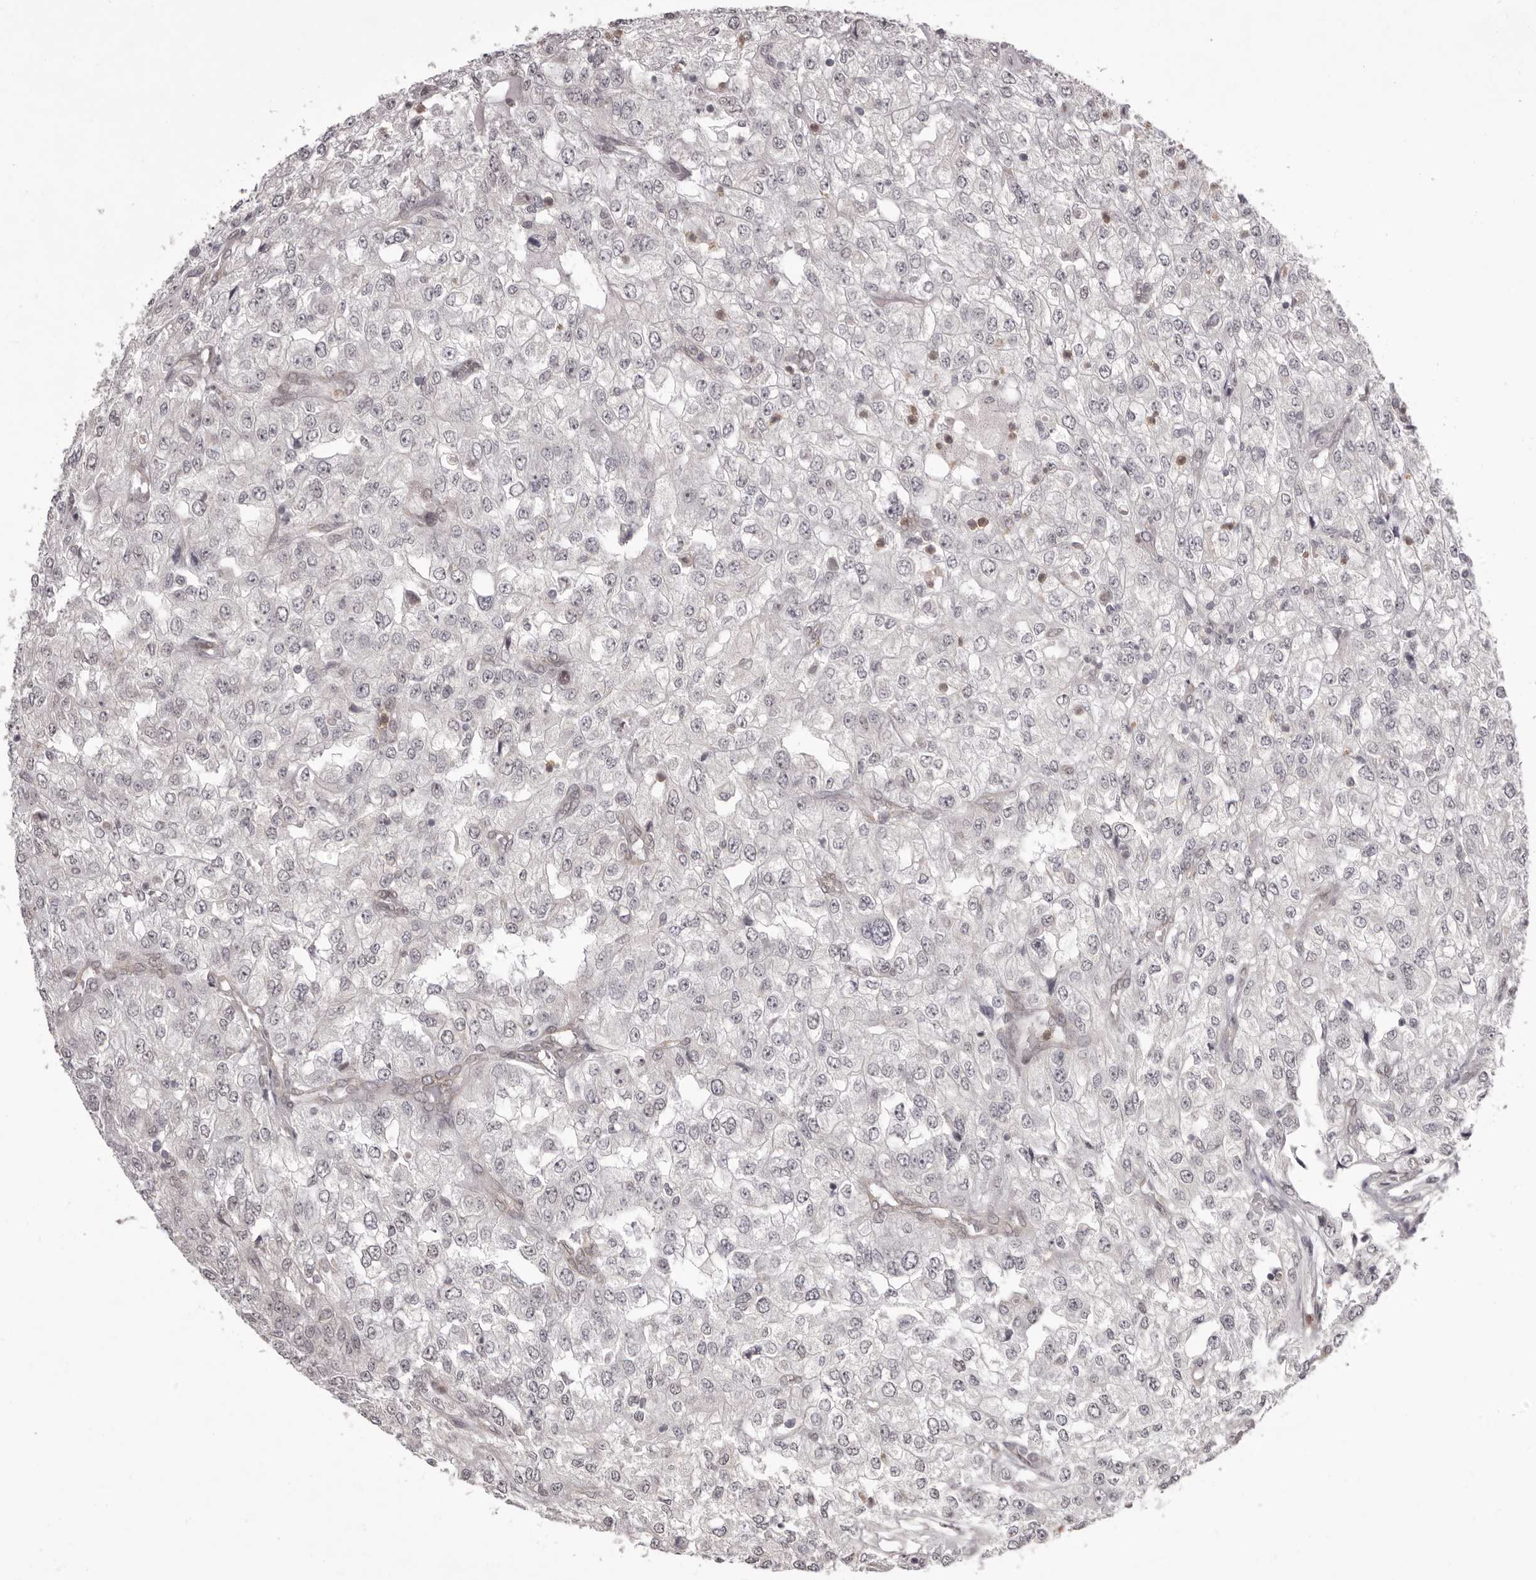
{"staining": {"intensity": "negative", "quantity": "none", "location": "none"}, "tissue": "renal cancer", "cell_type": "Tumor cells", "image_type": "cancer", "snomed": [{"axis": "morphology", "description": "Adenocarcinoma, NOS"}, {"axis": "topography", "description": "Kidney"}], "caption": "Immunohistochemistry histopathology image of human renal adenocarcinoma stained for a protein (brown), which shows no expression in tumor cells.", "gene": "RNF2", "patient": {"sex": "female", "age": 54}}